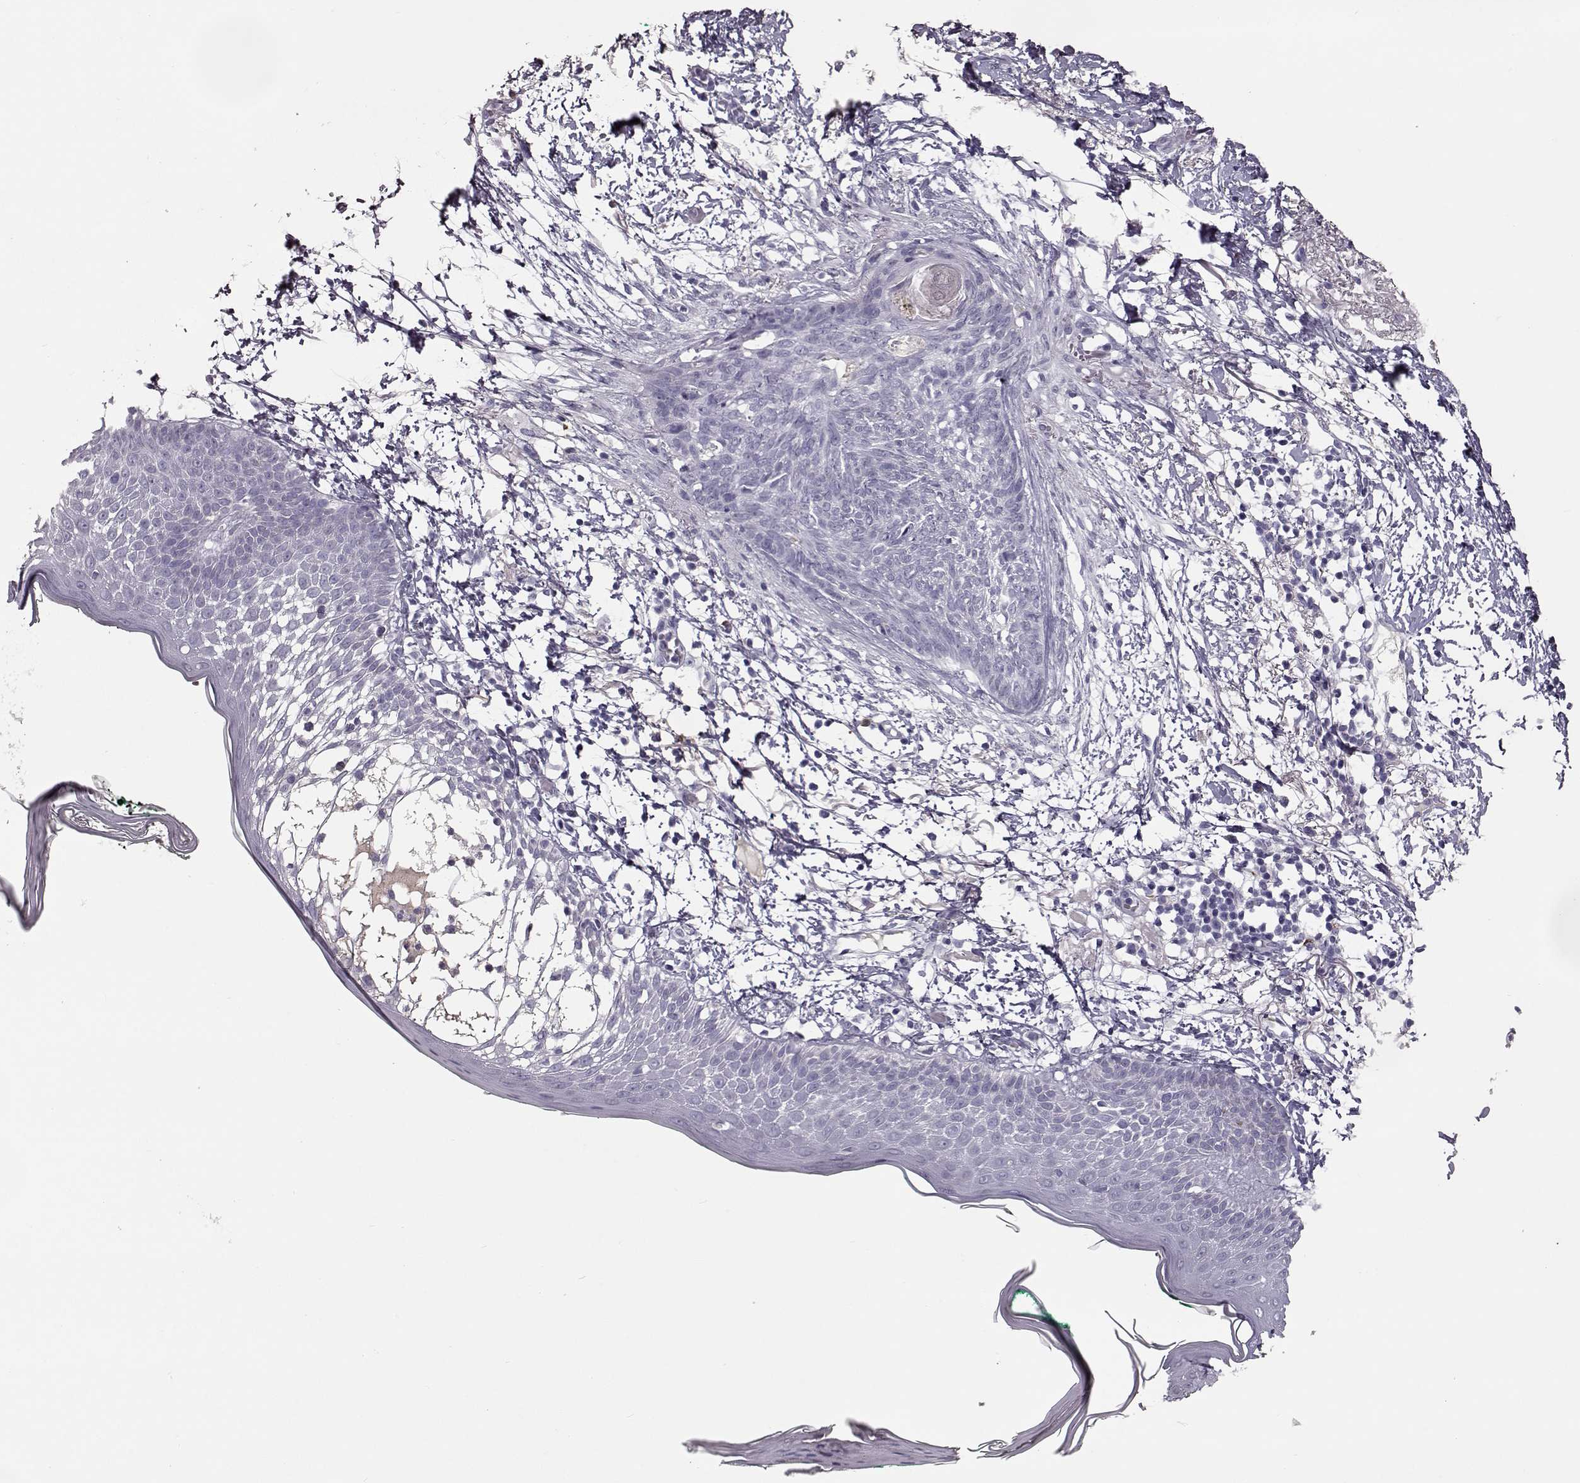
{"staining": {"intensity": "negative", "quantity": "none", "location": "none"}, "tissue": "skin cancer", "cell_type": "Tumor cells", "image_type": "cancer", "snomed": [{"axis": "morphology", "description": "Normal tissue, NOS"}, {"axis": "morphology", "description": "Basal cell carcinoma"}, {"axis": "topography", "description": "Skin"}], "caption": "This photomicrograph is of skin basal cell carcinoma stained with immunohistochemistry (IHC) to label a protein in brown with the nuclei are counter-stained blue. There is no staining in tumor cells.", "gene": "CCL19", "patient": {"sex": "male", "age": 84}}